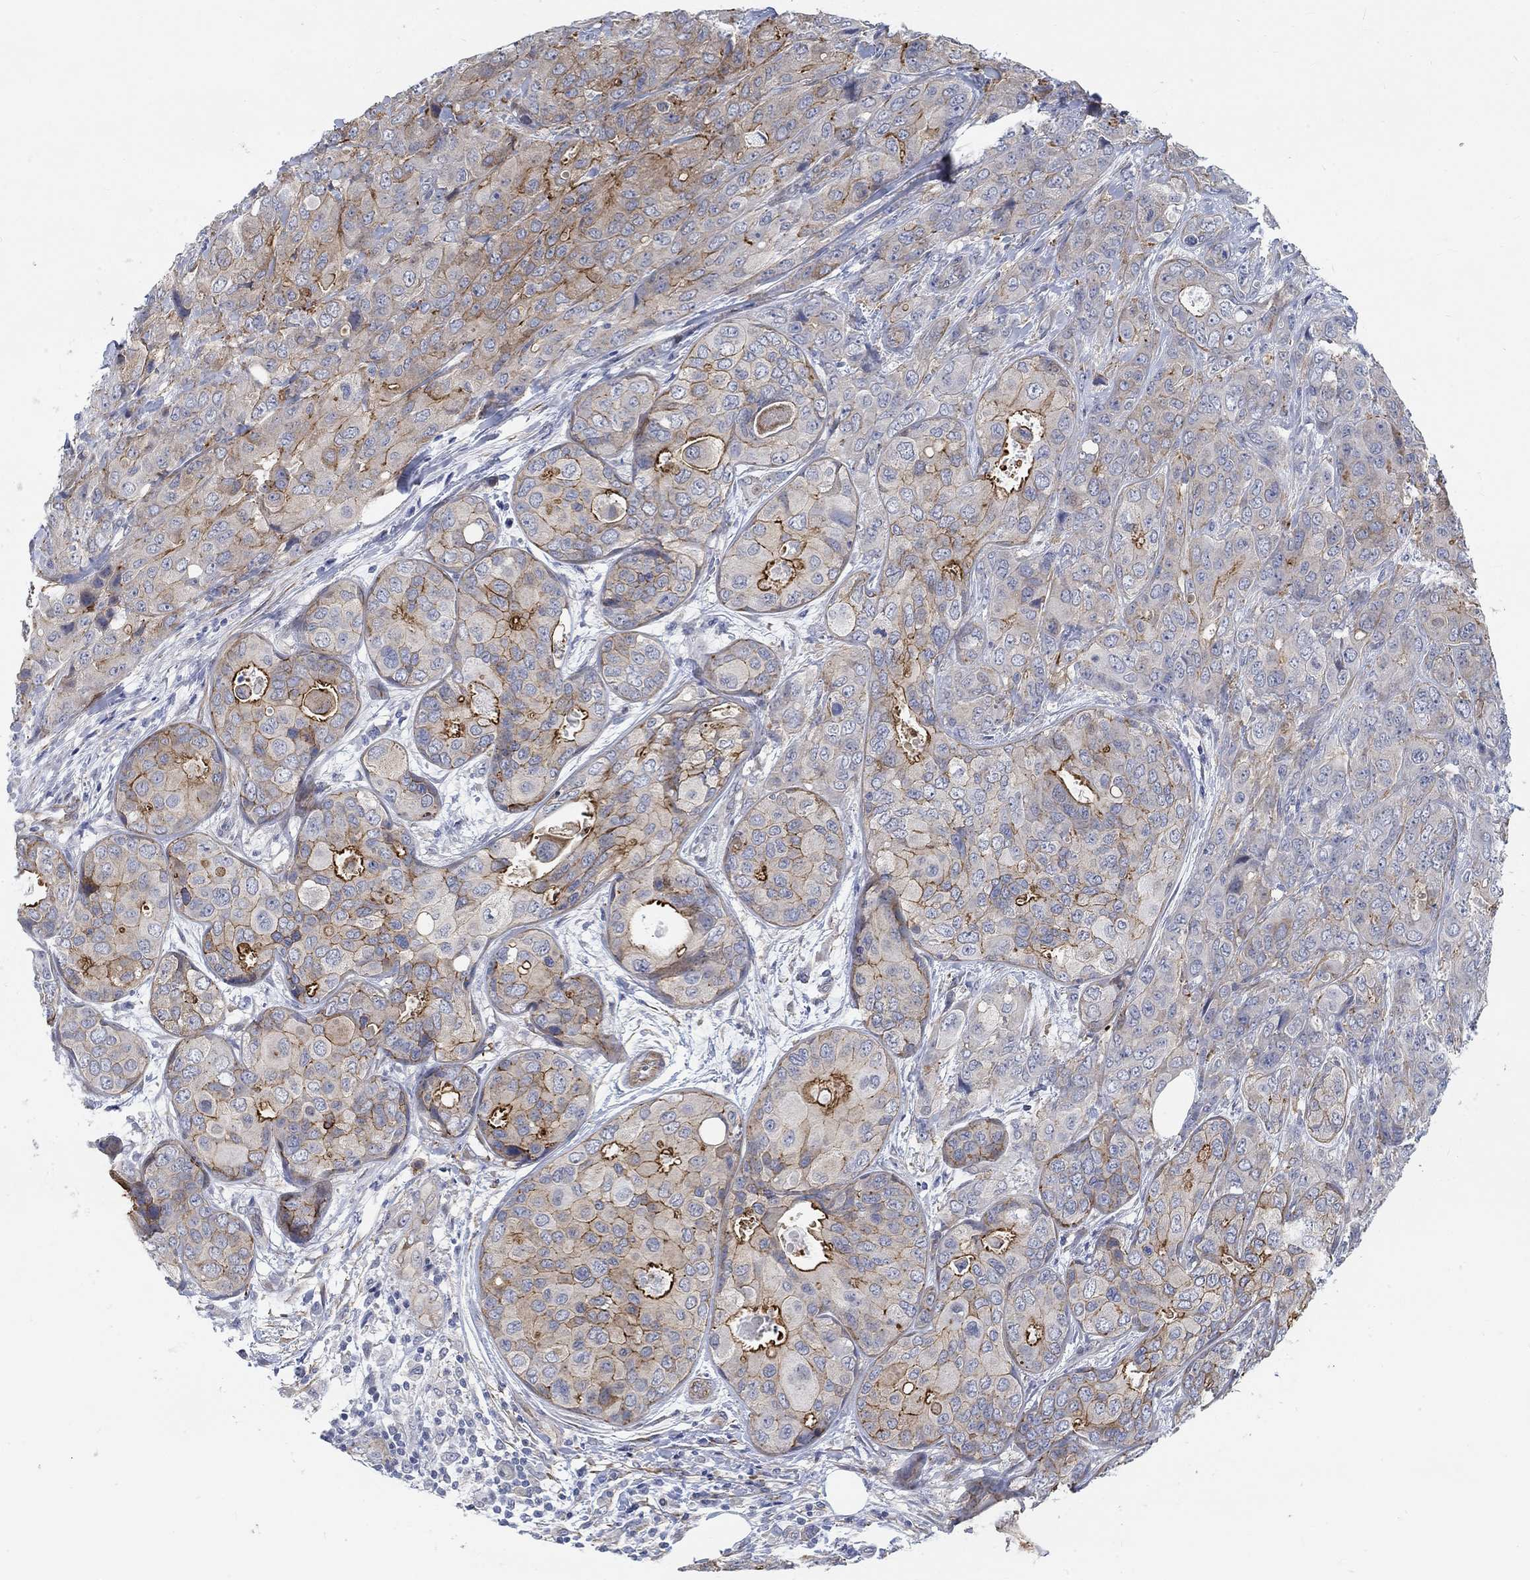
{"staining": {"intensity": "strong", "quantity": "25%-75%", "location": "cytoplasmic/membranous"}, "tissue": "breast cancer", "cell_type": "Tumor cells", "image_type": "cancer", "snomed": [{"axis": "morphology", "description": "Duct carcinoma"}, {"axis": "topography", "description": "Breast"}], "caption": "Invasive ductal carcinoma (breast) stained for a protein (brown) reveals strong cytoplasmic/membranous positive expression in approximately 25%-75% of tumor cells.", "gene": "KCNH8", "patient": {"sex": "female", "age": 43}}